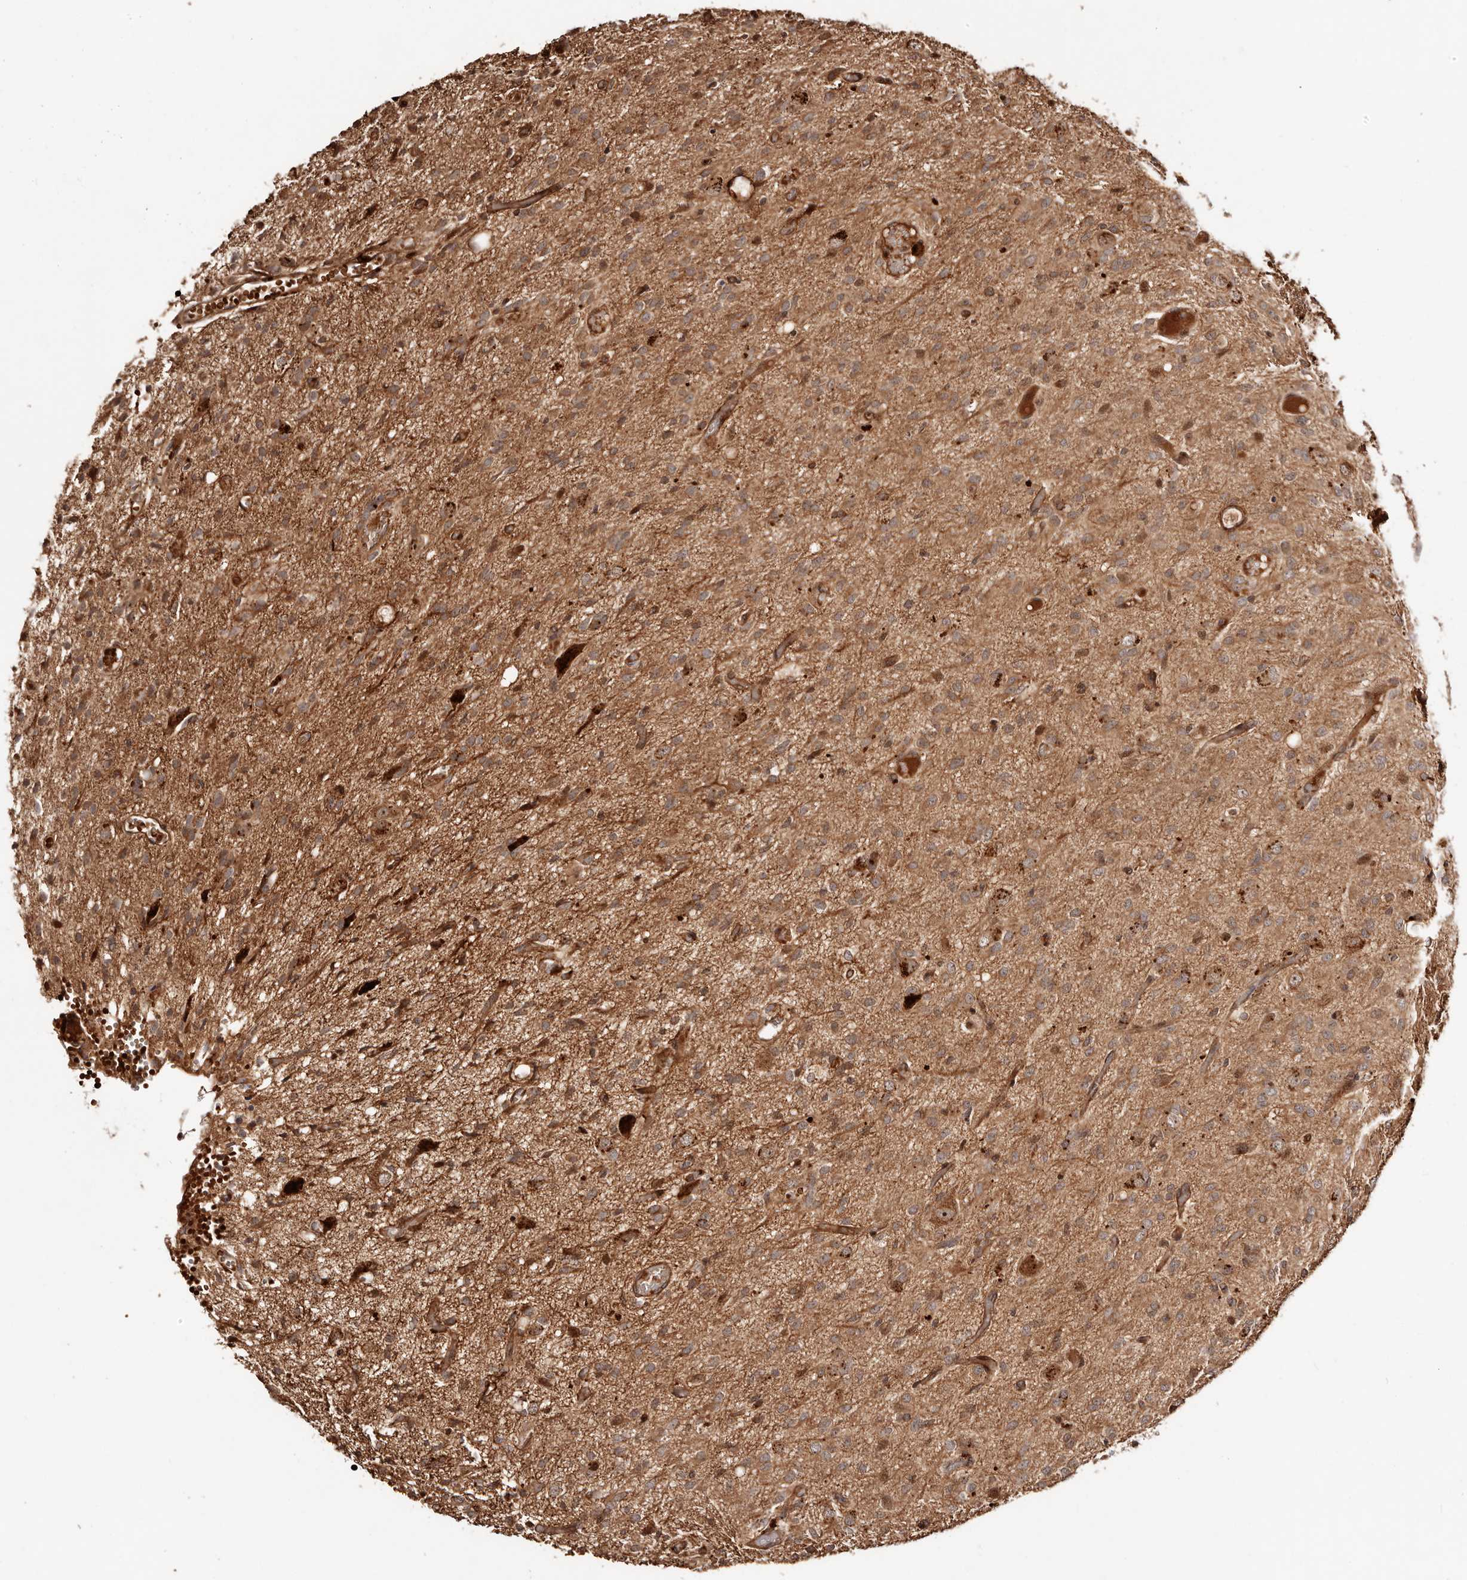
{"staining": {"intensity": "moderate", "quantity": ">75%", "location": "cytoplasmic/membranous"}, "tissue": "glioma", "cell_type": "Tumor cells", "image_type": "cancer", "snomed": [{"axis": "morphology", "description": "Glioma, malignant, High grade"}, {"axis": "topography", "description": "Brain"}], "caption": "About >75% of tumor cells in malignant high-grade glioma show moderate cytoplasmic/membranous protein expression as visualized by brown immunohistochemical staining.", "gene": "PTPN22", "patient": {"sex": "female", "age": 59}}